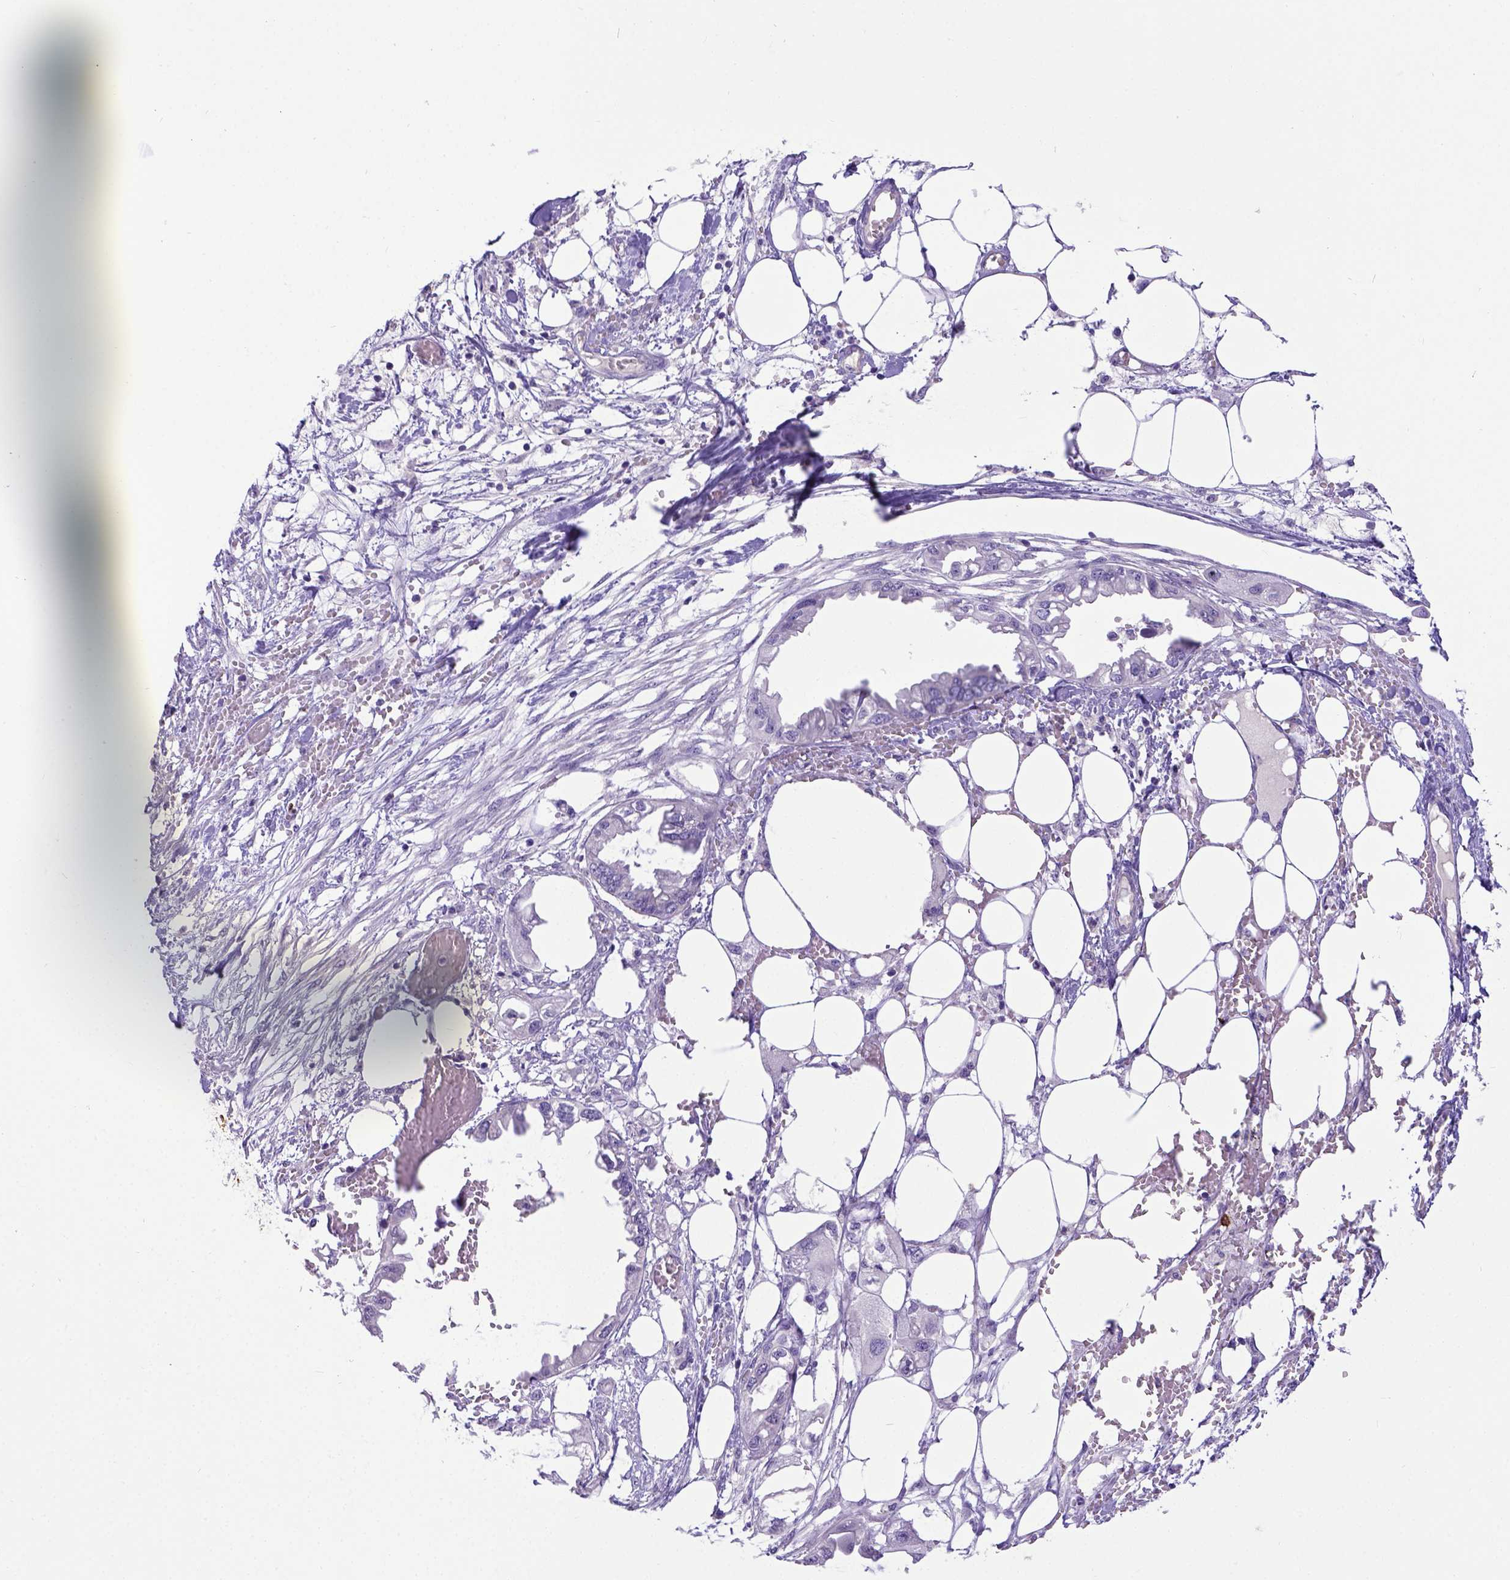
{"staining": {"intensity": "negative", "quantity": "none", "location": "none"}, "tissue": "endometrial cancer", "cell_type": "Tumor cells", "image_type": "cancer", "snomed": [{"axis": "morphology", "description": "Adenocarcinoma, NOS"}, {"axis": "morphology", "description": "Adenocarcinoma, metastatic, NOS"}, {"axis": "topography", "description": "Adipose tissue"}, {"axis": "topography", "description": "Endometrium"}], "caption": "Endometrial cancer (adenocarcinoma) was stained to show a protein in brown. There is no significant expression in tumor cells. (DAB immunohistochemistry (IHC), high magnification).", "gene": "B3GAT1", "patient": {"sex": "female", "age": 67}}